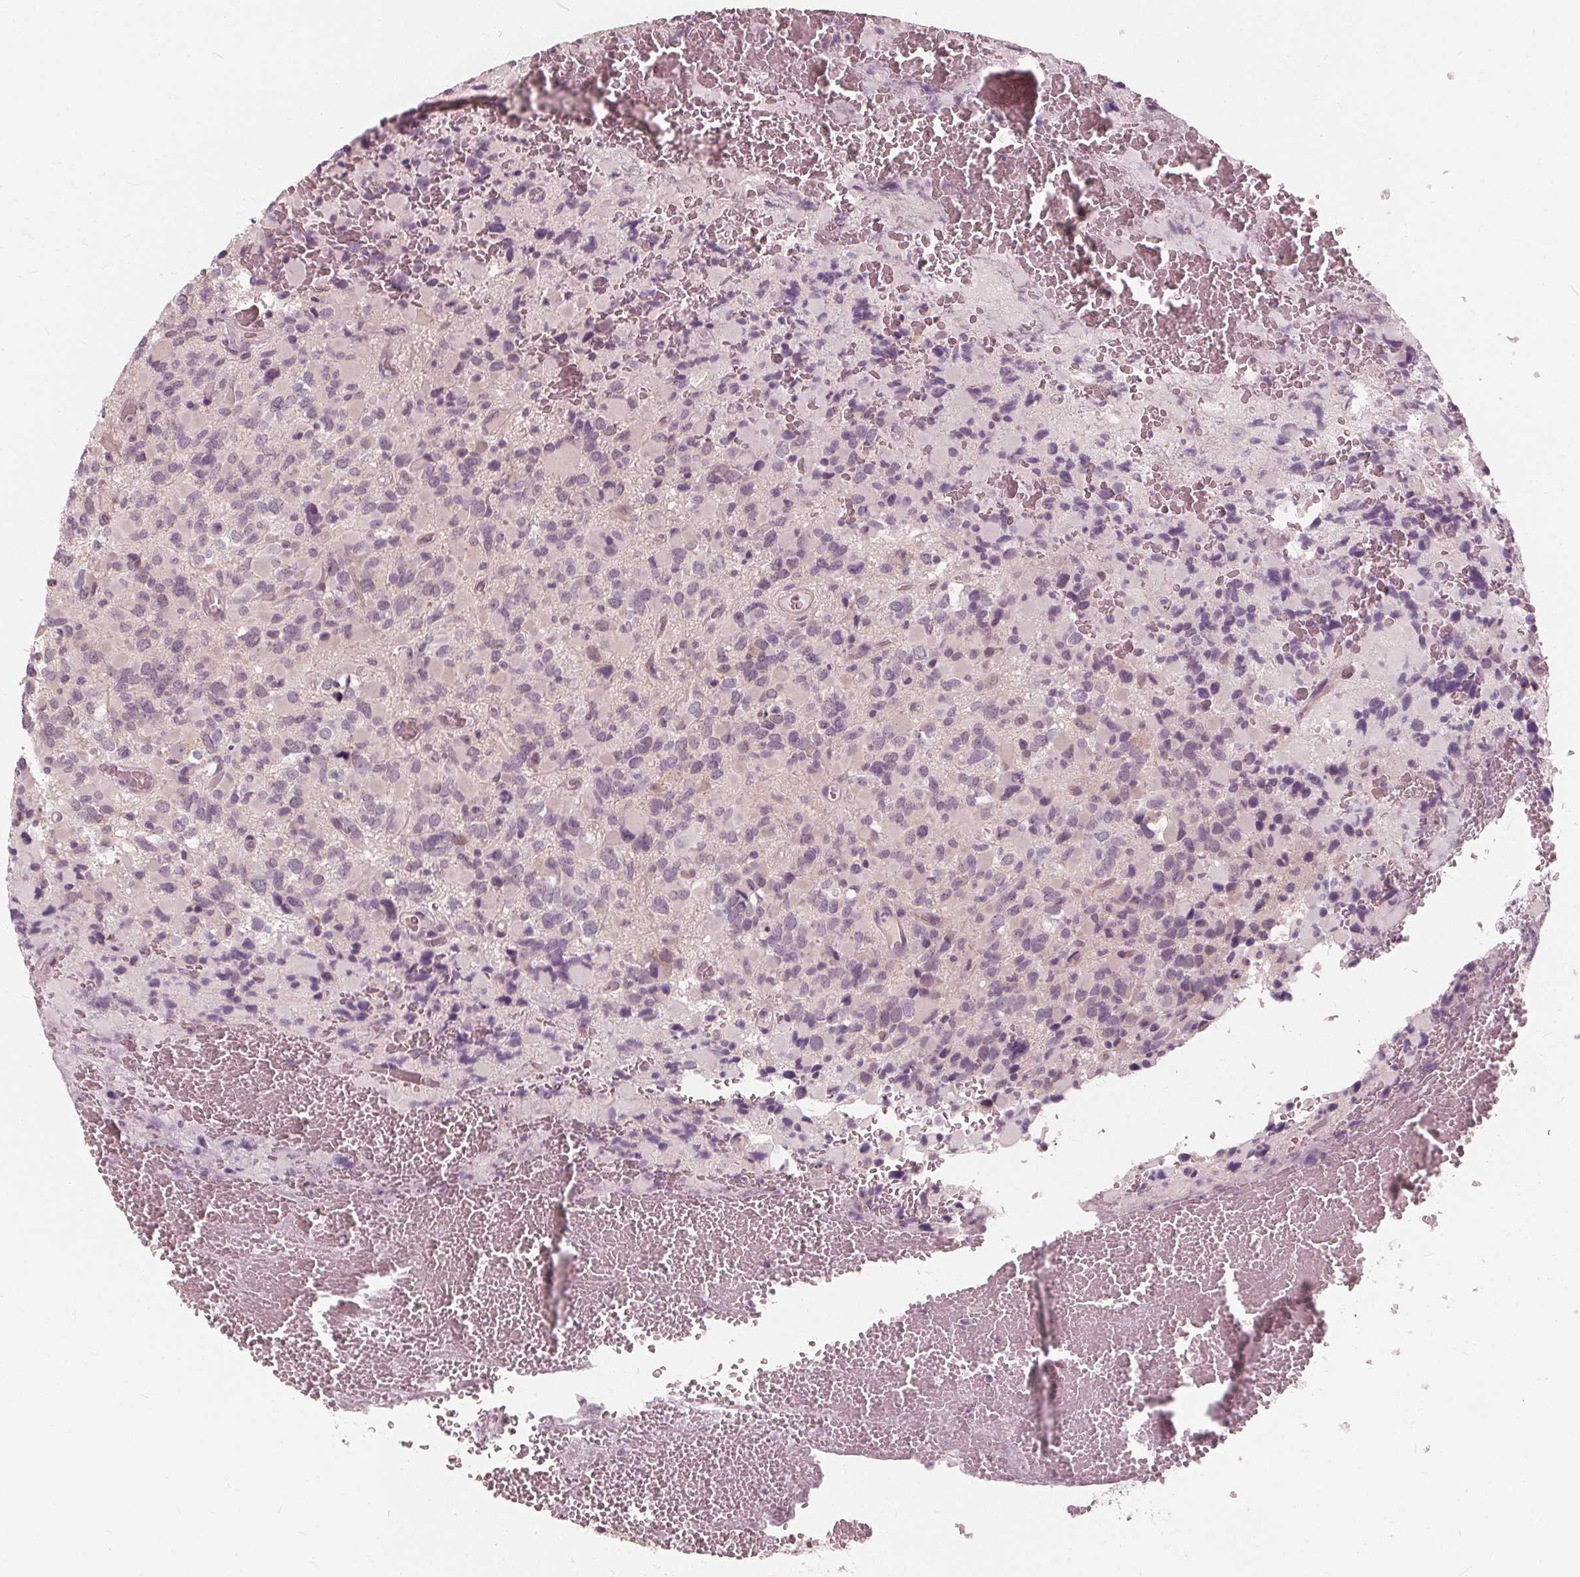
{"staining": {"intensity": "negative", "quantity": "none", "location": "none"}, "tissue": "glioma", "cell_type": "Tumor cells", "image_type": "cancer", "snomed": [{"axis": "morphology", "description": "Glioma, malignant, High grade"}, {"axis": "topography", "description": "Brain"}], "caption": "High magnification brightfield microscopy of glioma stained with DAB (3,3'-diaminobenzidine) (brown) and counterstained with hematoxylin (blue): tumor cells show no significant staining.", "gene": "SAT2", "patient": {"sex": "female", "age": 40}}